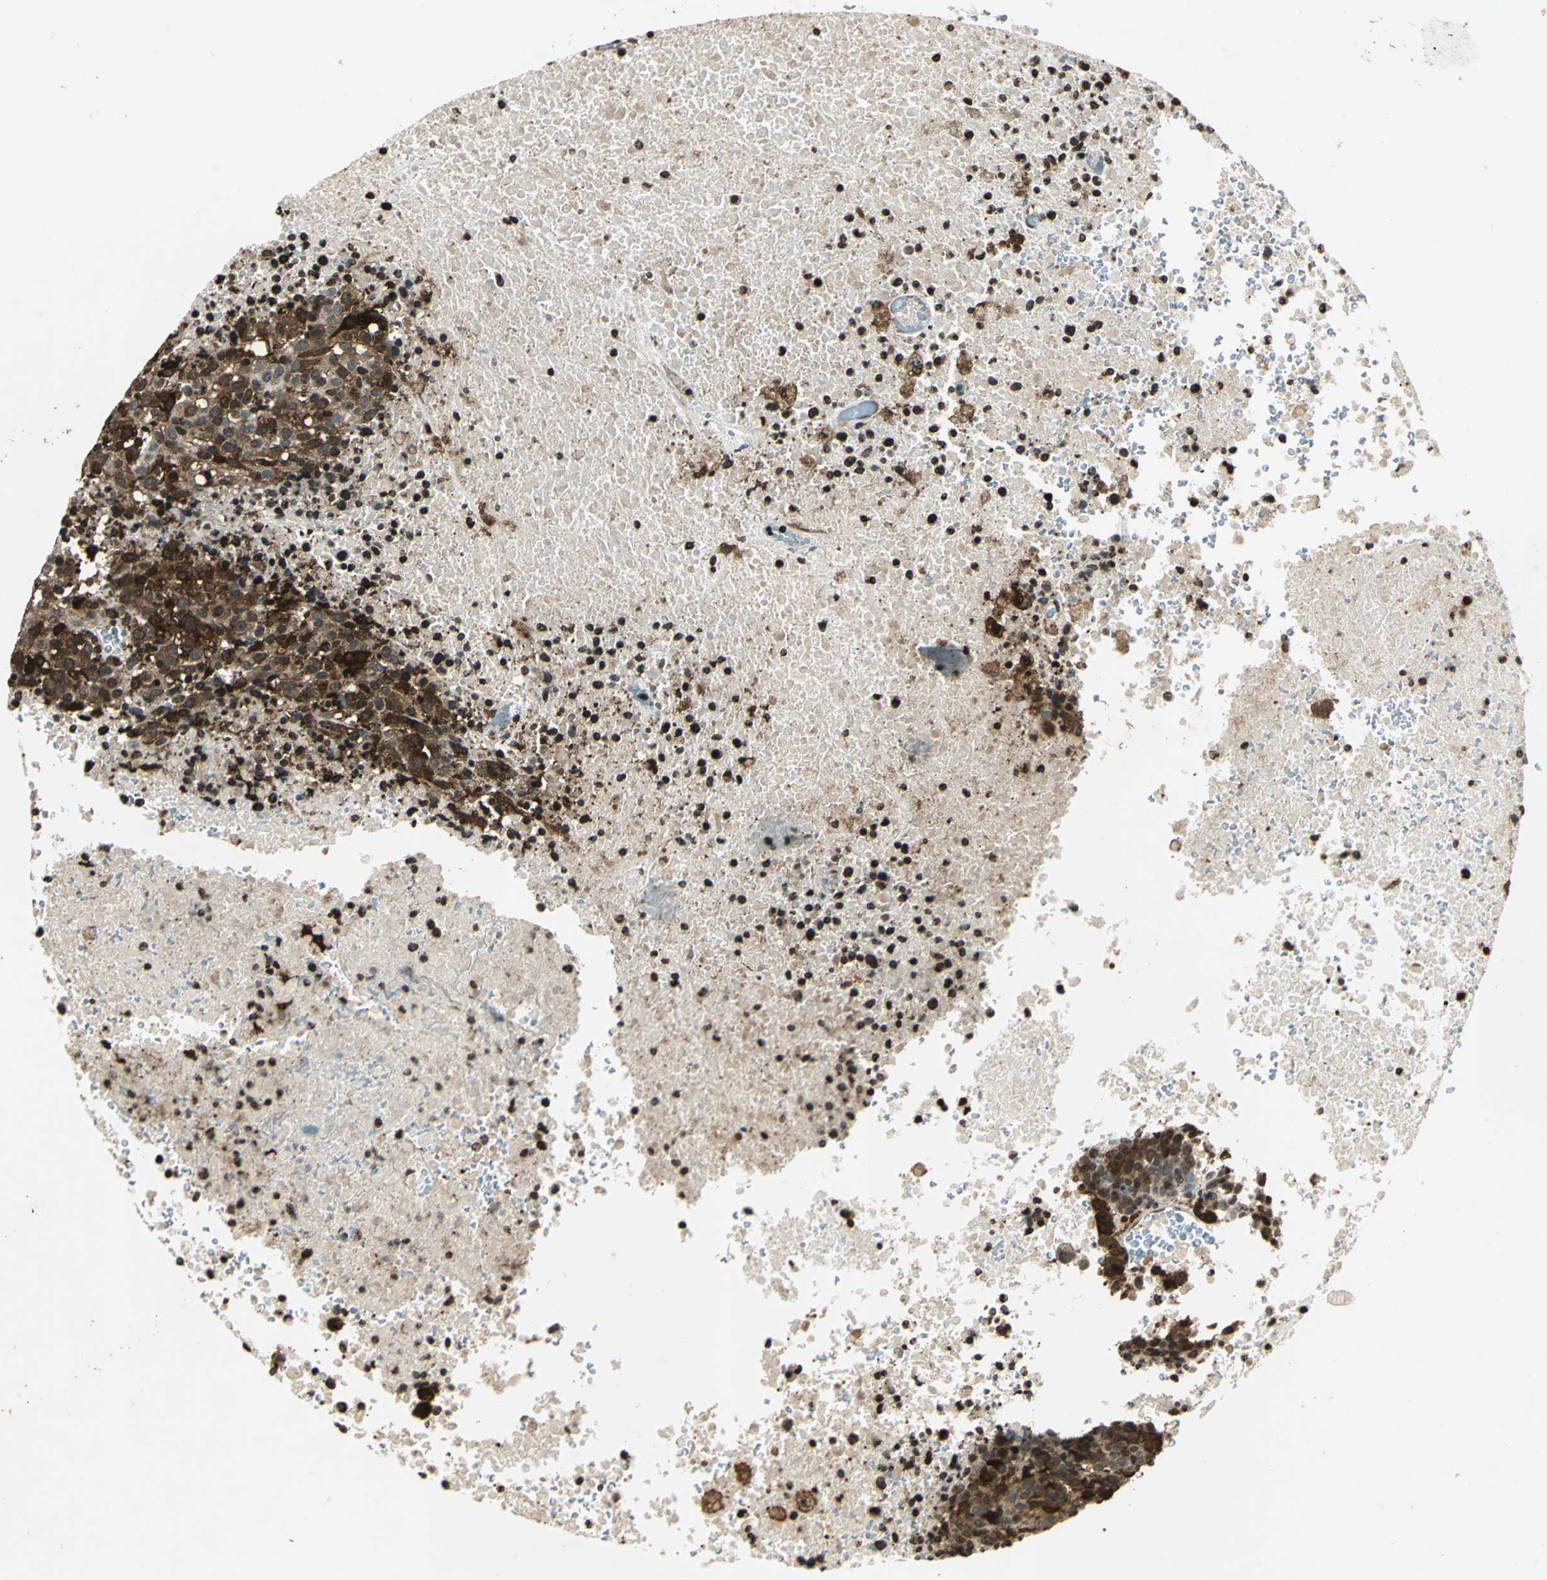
{"staining": {"intensity": "strong", "quantity": ">75%", "location": "cytoplasmic/membranous,nuclear"}, "tissue": "melanoma", "cell_type": "Tumor cells", "image_type": "cancer", "snomed": [{"axis": "morphology", "description": "Malignant melanoma, Metastatic site"}, {"axis": "topography", "description": "Cerebral cortex"}], "caption": "High-power microscopy captured an IHC histopathology image of malignant melanoma (metastatic site), revealing strong cytoplasmic/membranous and nuclear positivity in approximately >75% of tumor cells.", "gene": "LGALS3", "patient": {"sex": "female", "age": 52}}